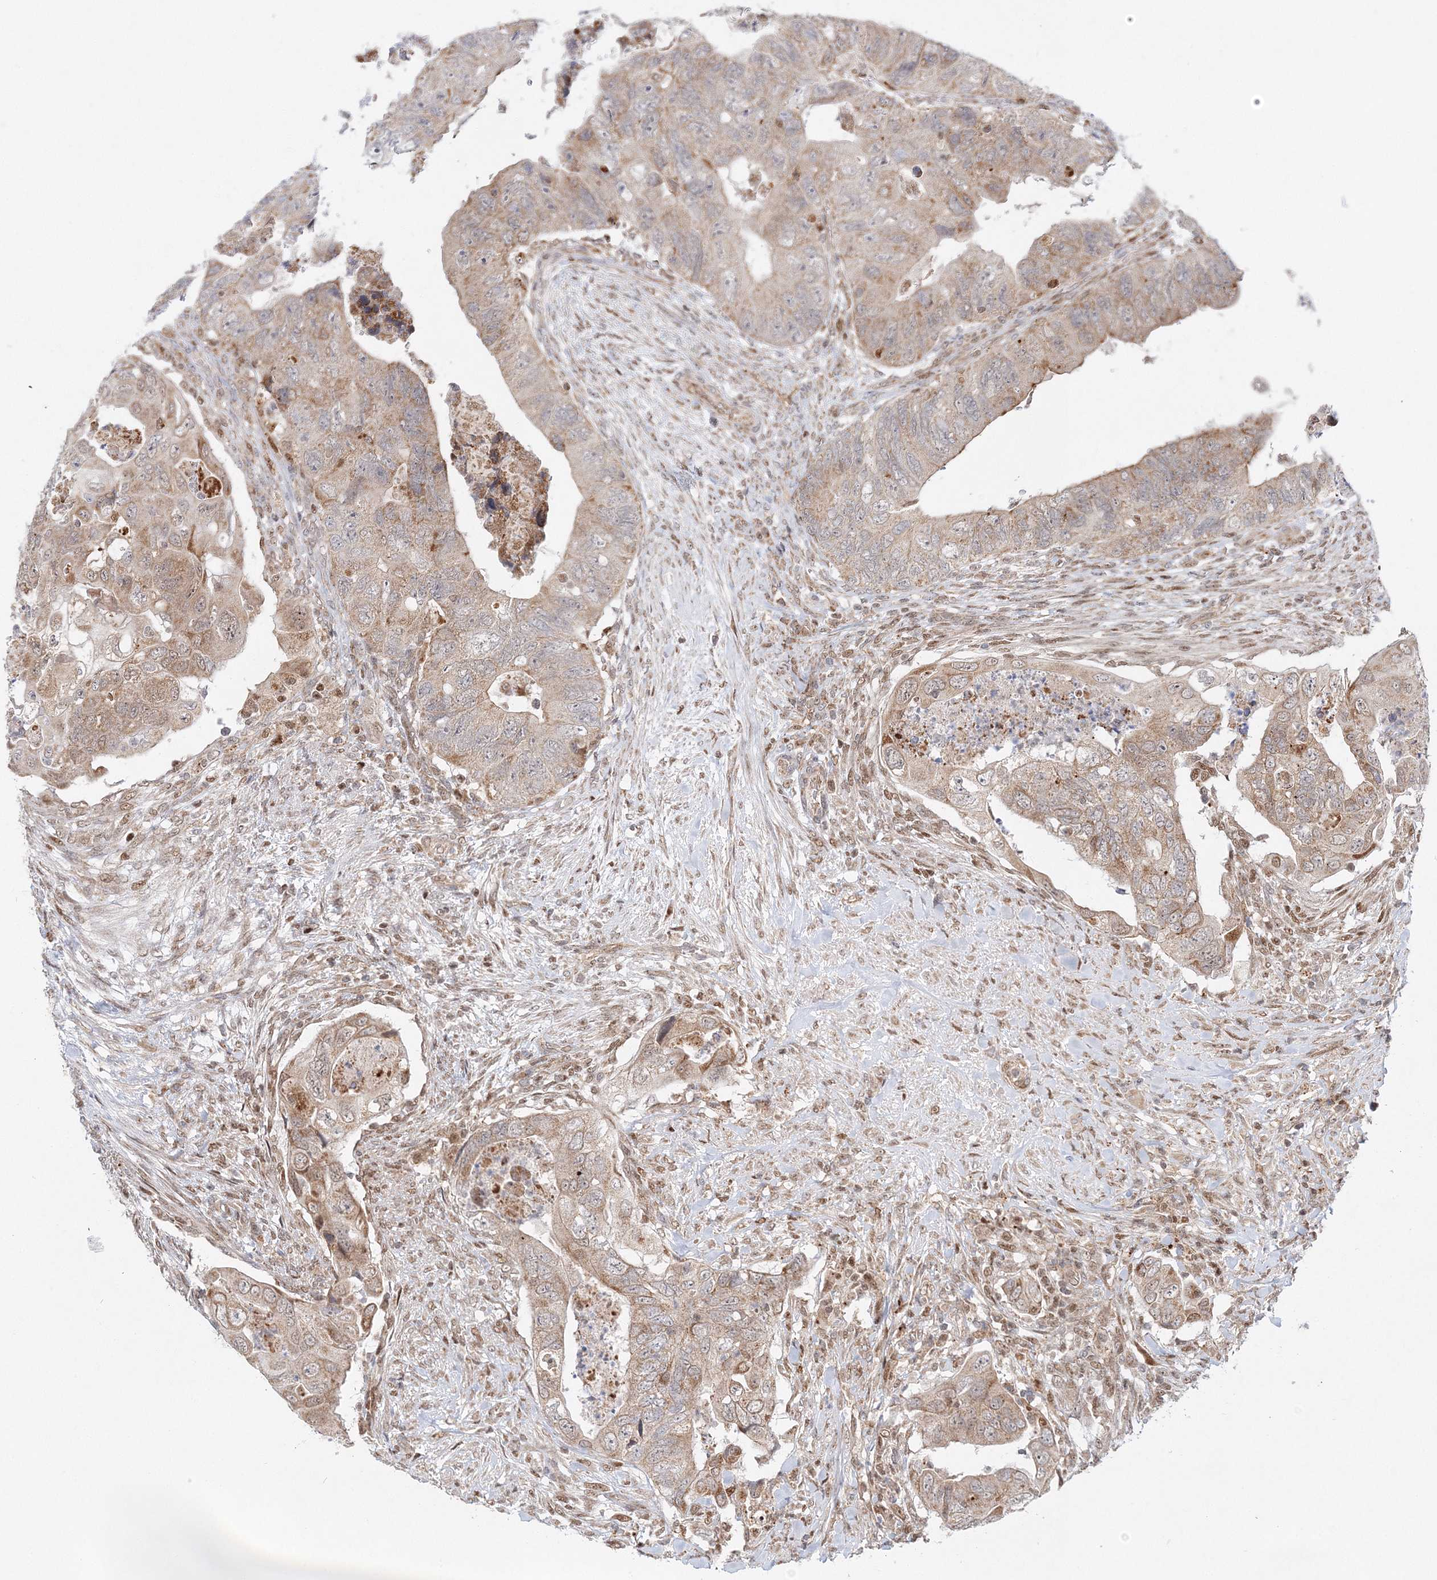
{"staining": {"intensity": "weak", "quantity": ">75%", "location": "cytoplasmic/membranous"}, "tissue": "colorectal cancer", "cell_type": "Tumor cells", "image_type": "cancer", "snomed": [{"axis": "morphology", "description": "Adenocarcinoma, NOS"}, {"axis": "topography", "description": "Rectum"}], "caption": "Human colorectal adenocarcinoma stained with a protein marker exhibits weak staining in tumor cells.", "gene": "RAB11FIP2", "patient": {"sex": "male", "age": 63}}